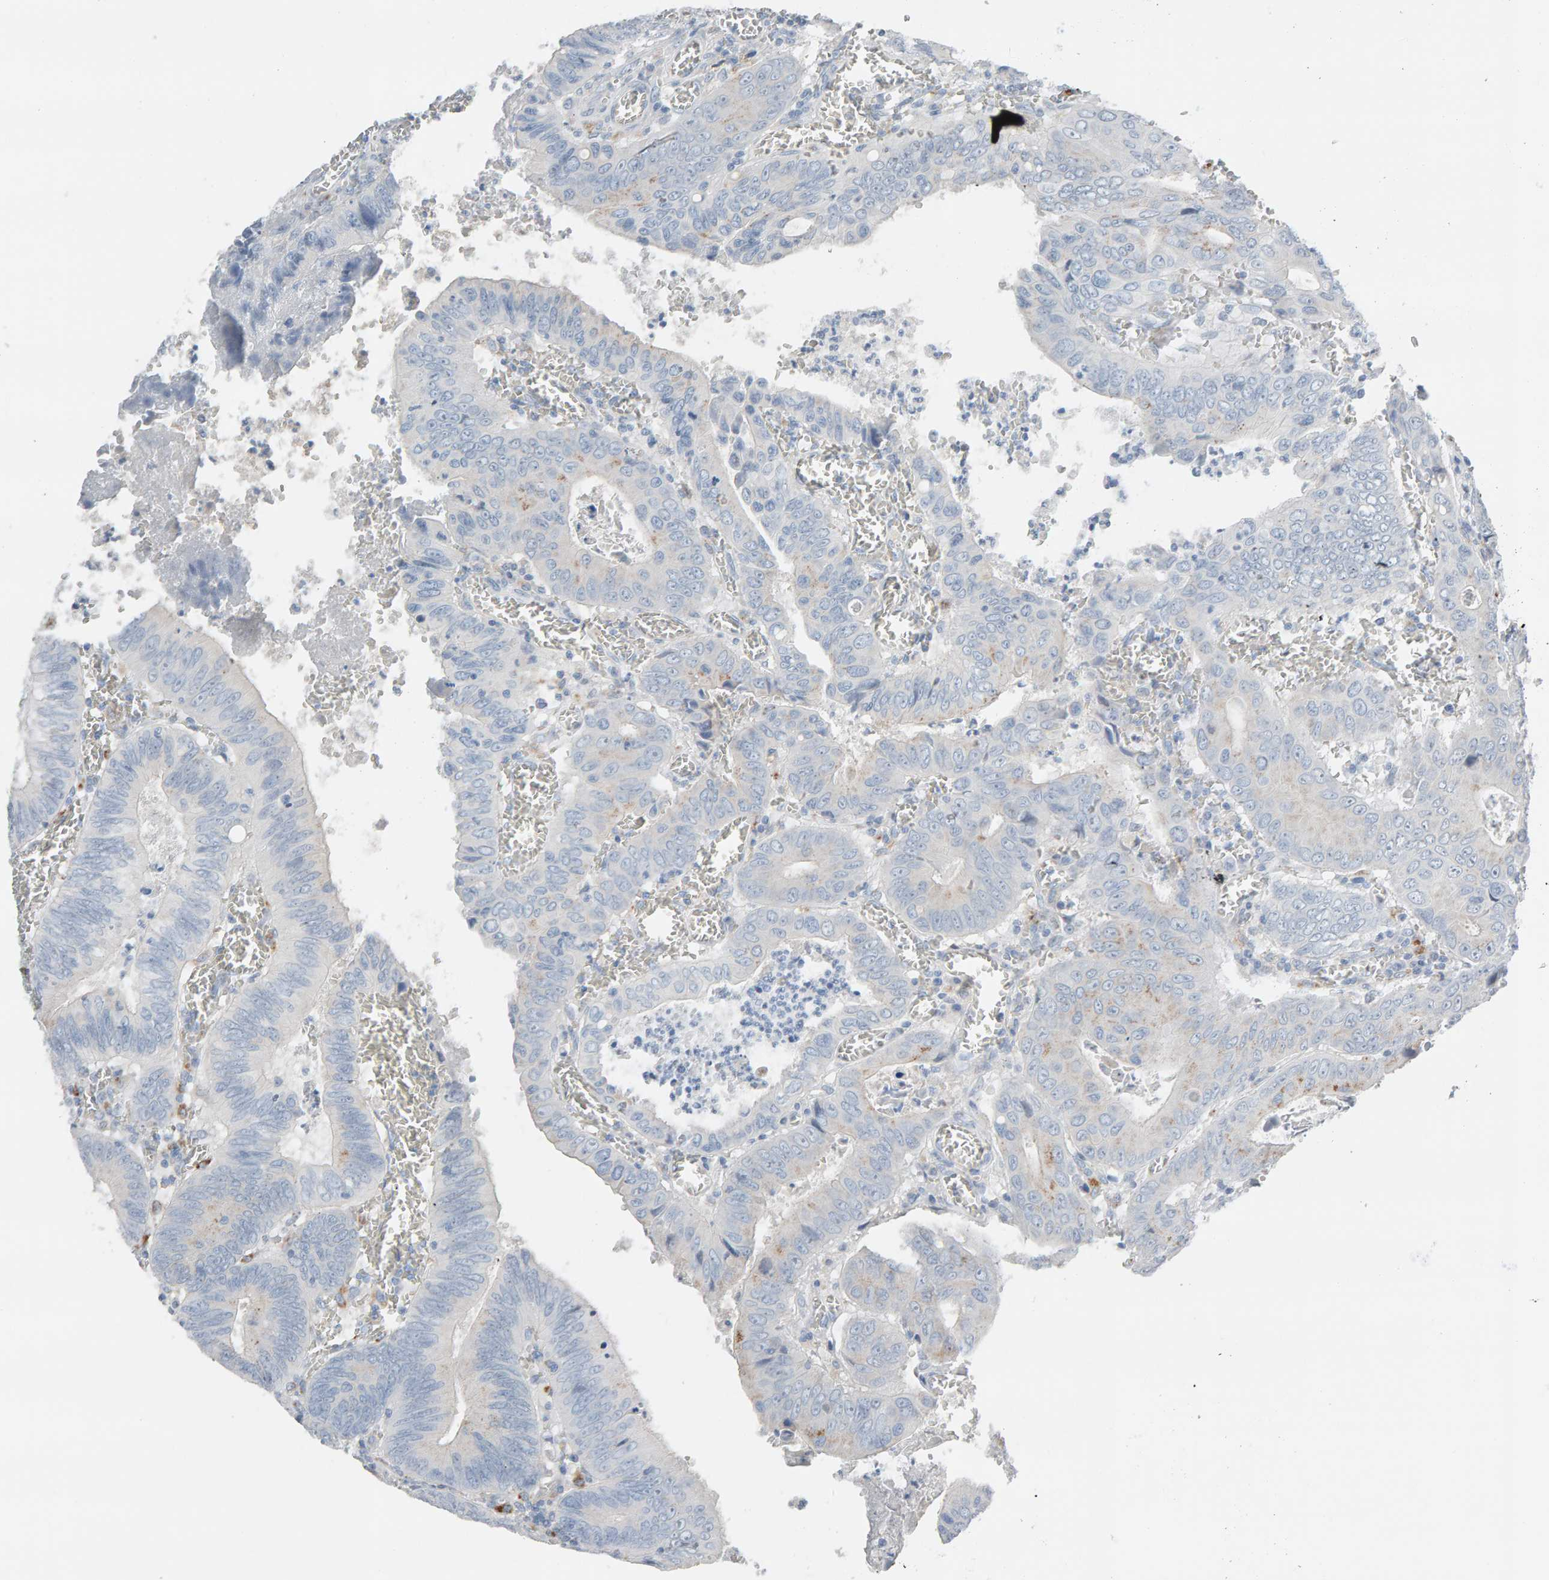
{"staining": {"intensity": "weak", "quantity": "<25%", "location": "cytoplasmic/membranous"}, "tissue": "colorectal cancer", "cell_type": "Tumor cells", "image_type": "cancer", "snomed": [{"axis": "morphology", "description": "Inflammation, NOS"}, {"axis": "morphology", "description": "Adenocarcinoma, NOS"}, {"axis": "topography", "description": "Colon"}], "caption": "A high-resolution histopathology image shows immunohistochemistry (IHC) staining of colorectal adenocarcinoma, which displays no significant expression in tumor cells.", "gene": "IPPK", "patient": {"sex": "male", "age": 72}}